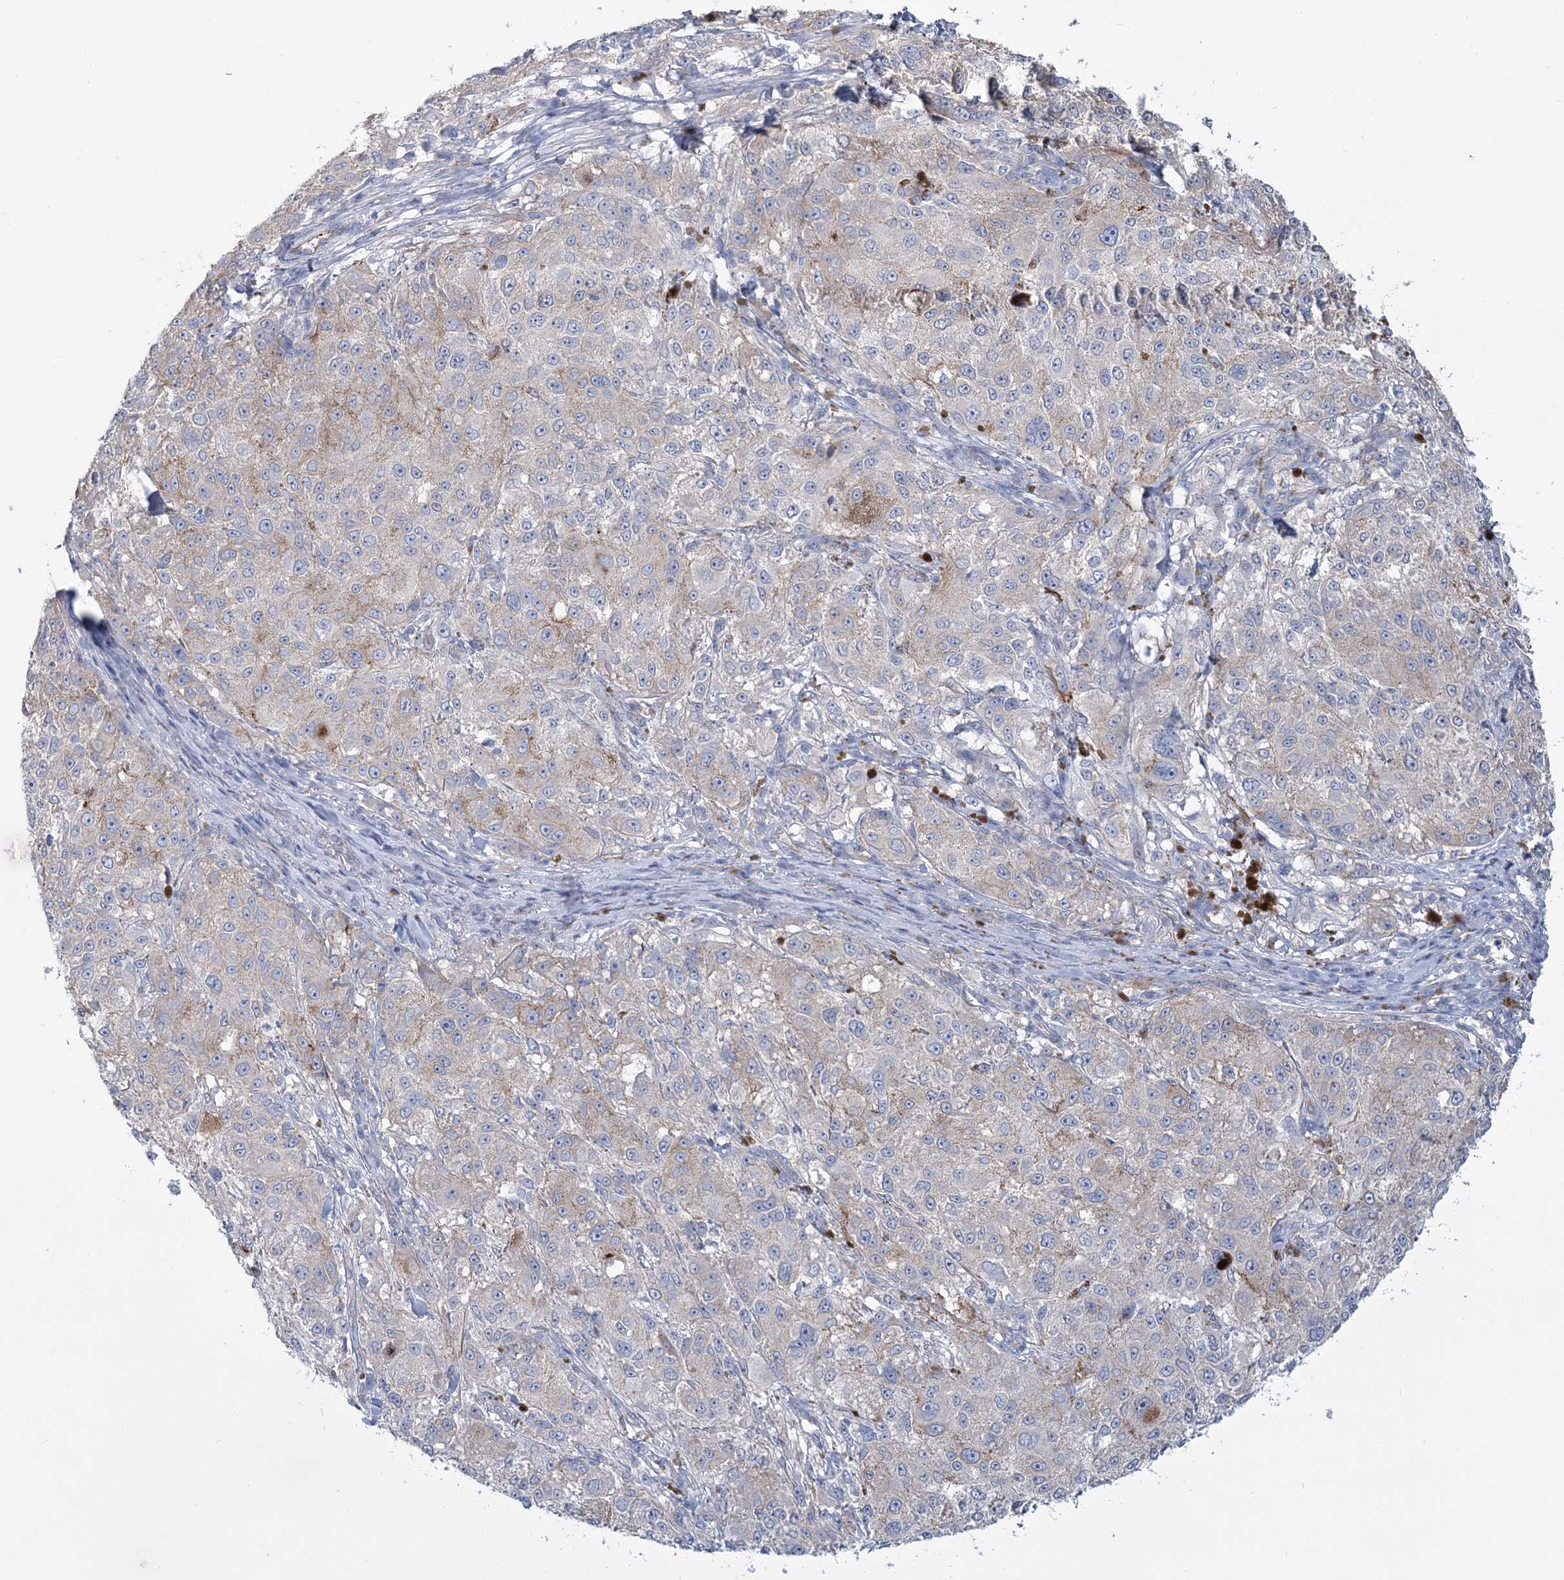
{"staining": {"intensity": "weak", "quantity": "<25%", "location": "cytoplasmic/membranous"}, "tissue": "melanoma", "cell_type": "Tumor cells", "image_type": "cancer", "snomed": [{"axis": "morphology", "description": "Necrosis, NOS"}, {"axis": "morphology", "description": "Malignant melanoma, NOS"}, {"axis": "topography", "description": "Skin"}], "caption": "This is a micrograph of IHC staining of melanoma, which shows no staining in tumor cells. Brightfield microscopy of IHC stained with DAB (brown) and hematoxylin (blue), captured at high magnification.", "gene": "RAB11FIP5", "patient": {"sex": "female", "age": 87}}